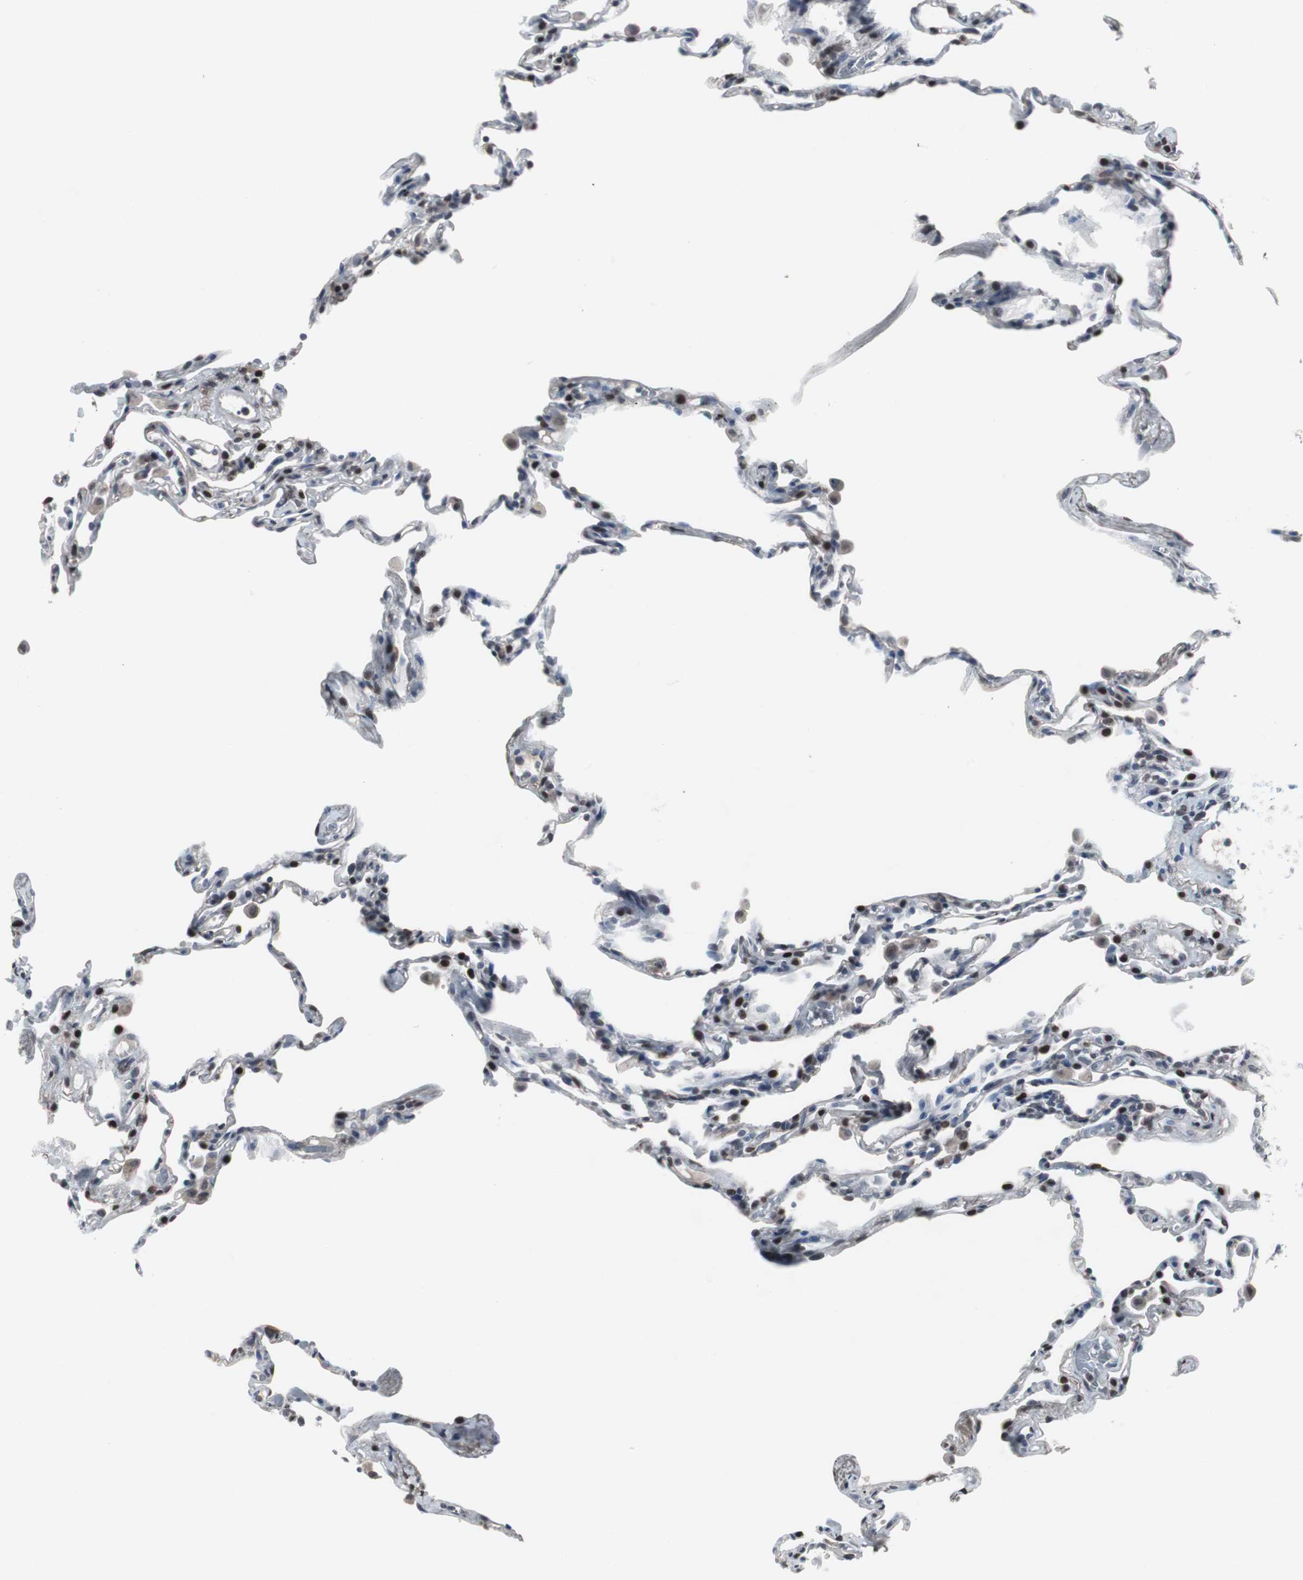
{"staining": {"intensity": "strong", "quantity": ">75%", "location": "nuclear"}, "tissue": "lung", "cell_type": "Alveolar cells", "image_type": "normal", "snomed": [{"axis": "morphology", "description": "Normal tissue, NOS"}, {"axis": "topography", "description": "Lung"}], "caption": "About >75% of alveolar cells in normal human lung display strong nuclear protein staining as visualized by brown immunohistochemical staining.", "gene": "FOXP4", "patient": {"sex": "male", "age": 59}}